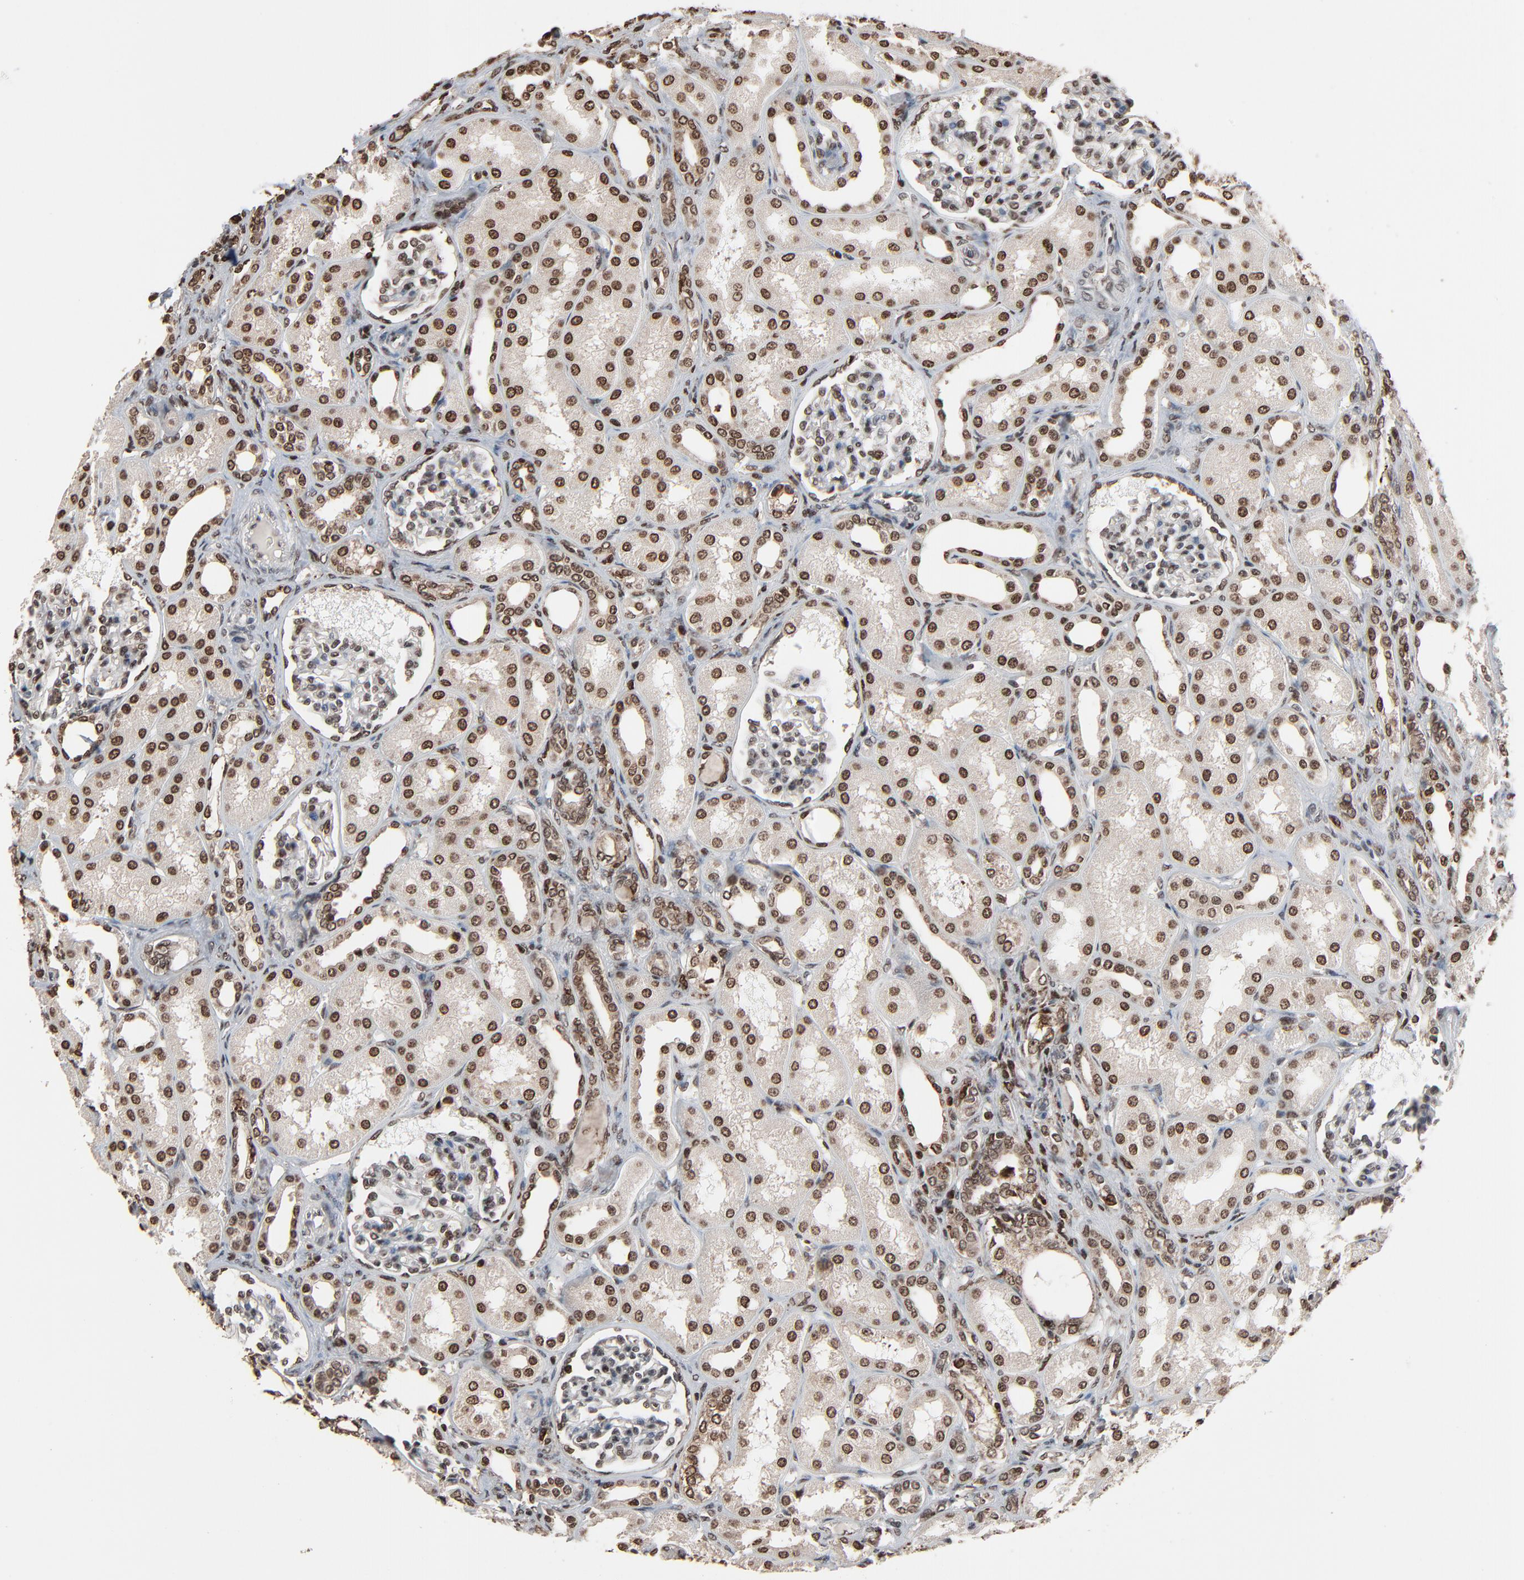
{"staining": {"intensity": "moderate", "quantity": "25%-75%", "location": "nuclear"}, "tissue": "kidney", "cell_type": "Cells in glomeruli", "image_type": "normal", "snomed": [{"axis": "morphology", "description": "Normal tissue, NOS"}, {"axis": "topography", "description": "Kidney"}], "caption": "A high-resolution photomicrograph shows immunohistochemistry staining of normal kidney, which displays moderate nuclear positivity in about 25%-75% of cells in glomeruli. The staining was performed using DAB (3,3'-diaminobenzidine) to visualize the protein expression in brown, while the nuclei were stained in blue with hematoxylin (Magnification: 20x).", "gene": "RPS6KA3", "patient": {"sex": "male", "age": 7}}